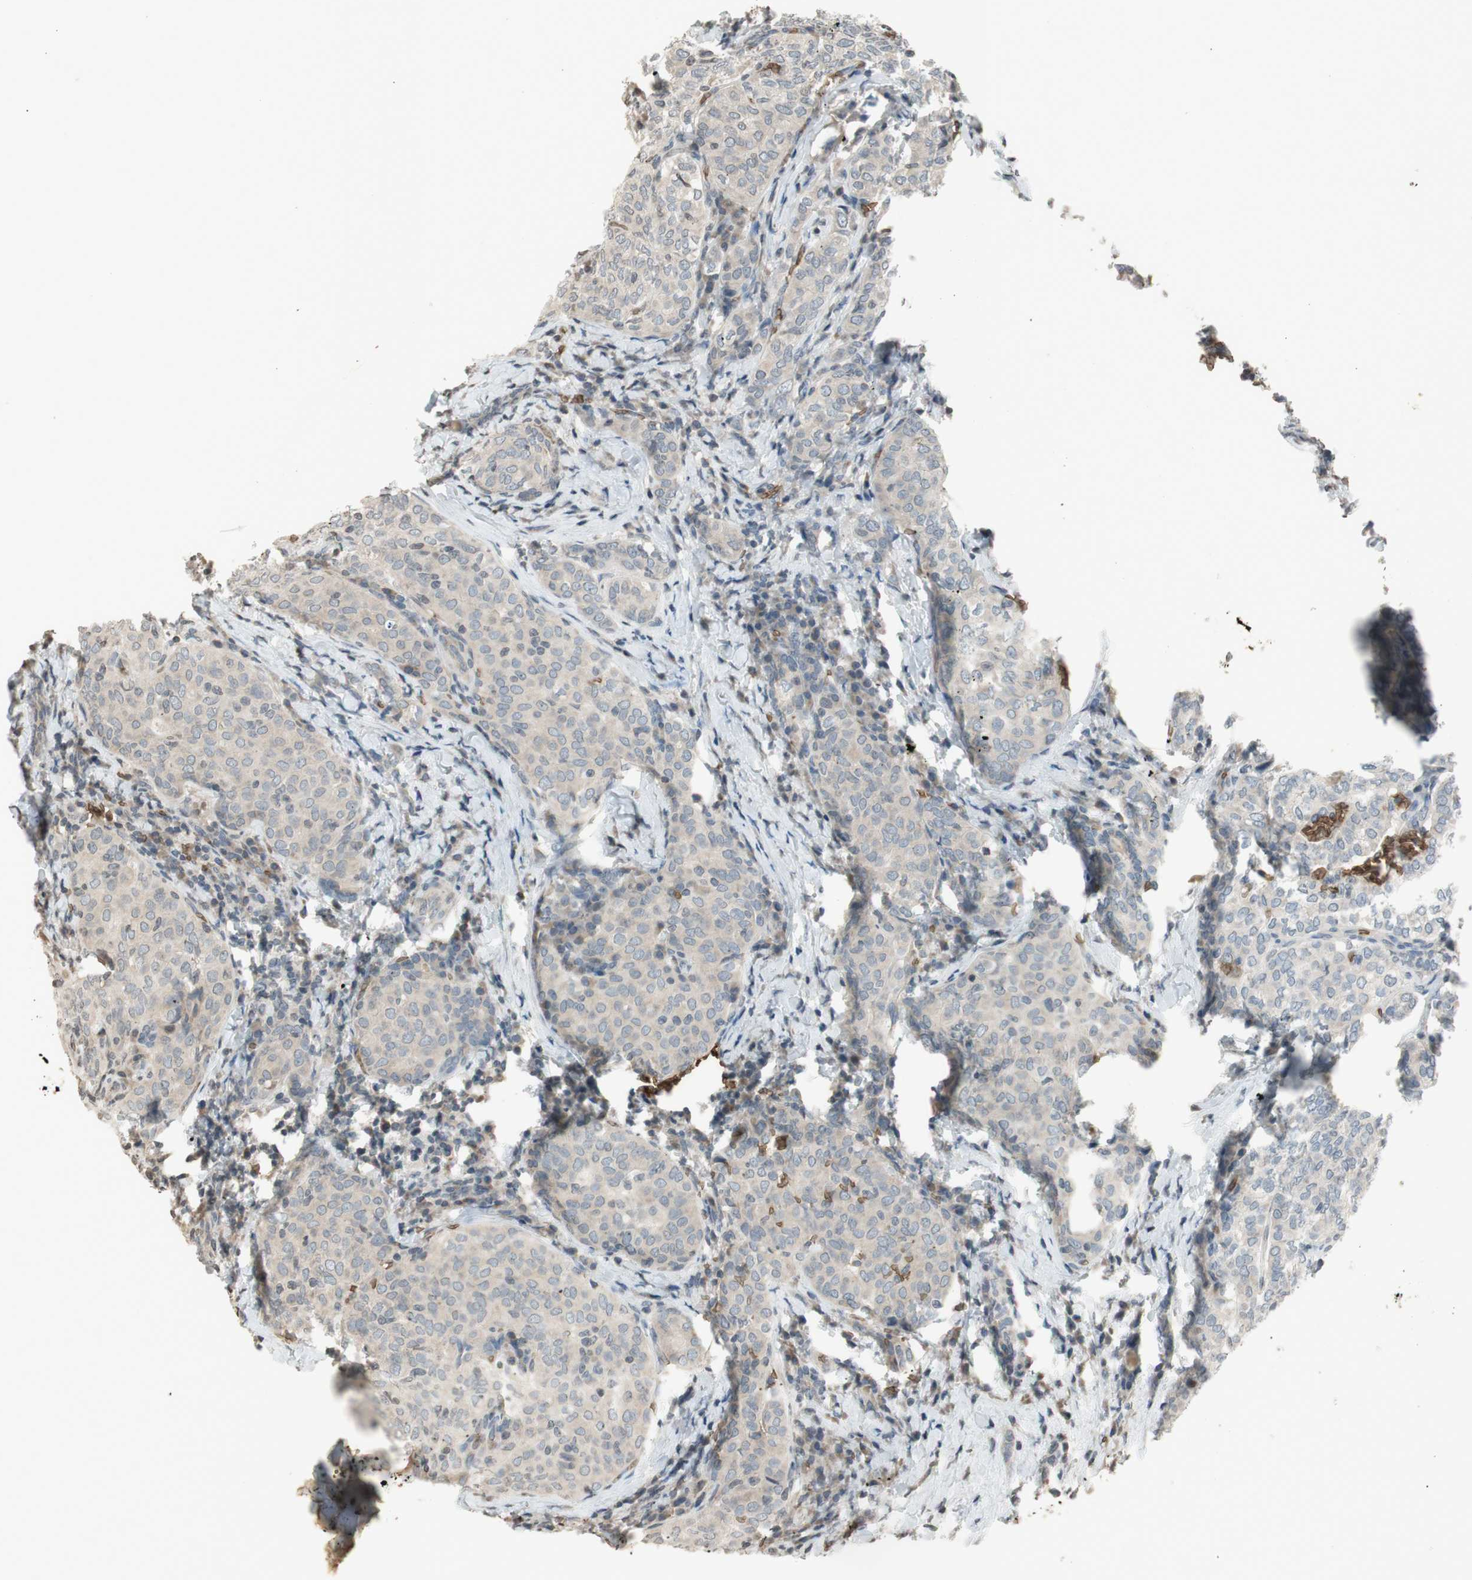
{"staining": {"intensity": "negative", "quantity": "none", "location": "none"}, "tissue": "thyroid cancer", "cell_type": "Tumor cells", "image_type": "cancer", "snomed": [{"axis": "morphology", "description": "Normal tissue, NOS"}, {"axis": "morphology", "description": "Papillary adenocarcinoma, NOS"}, {"axis": "topography", "description": "Thyroid gland"}], "caption": "High power microscopy image of an immunohistochemistry micrograph of papillary adenocarcinoma (thyroid), revealing no significant positivity in tumor cells.", "gene": "GYPC", "patient": {"sex": "female", "age": 30}}